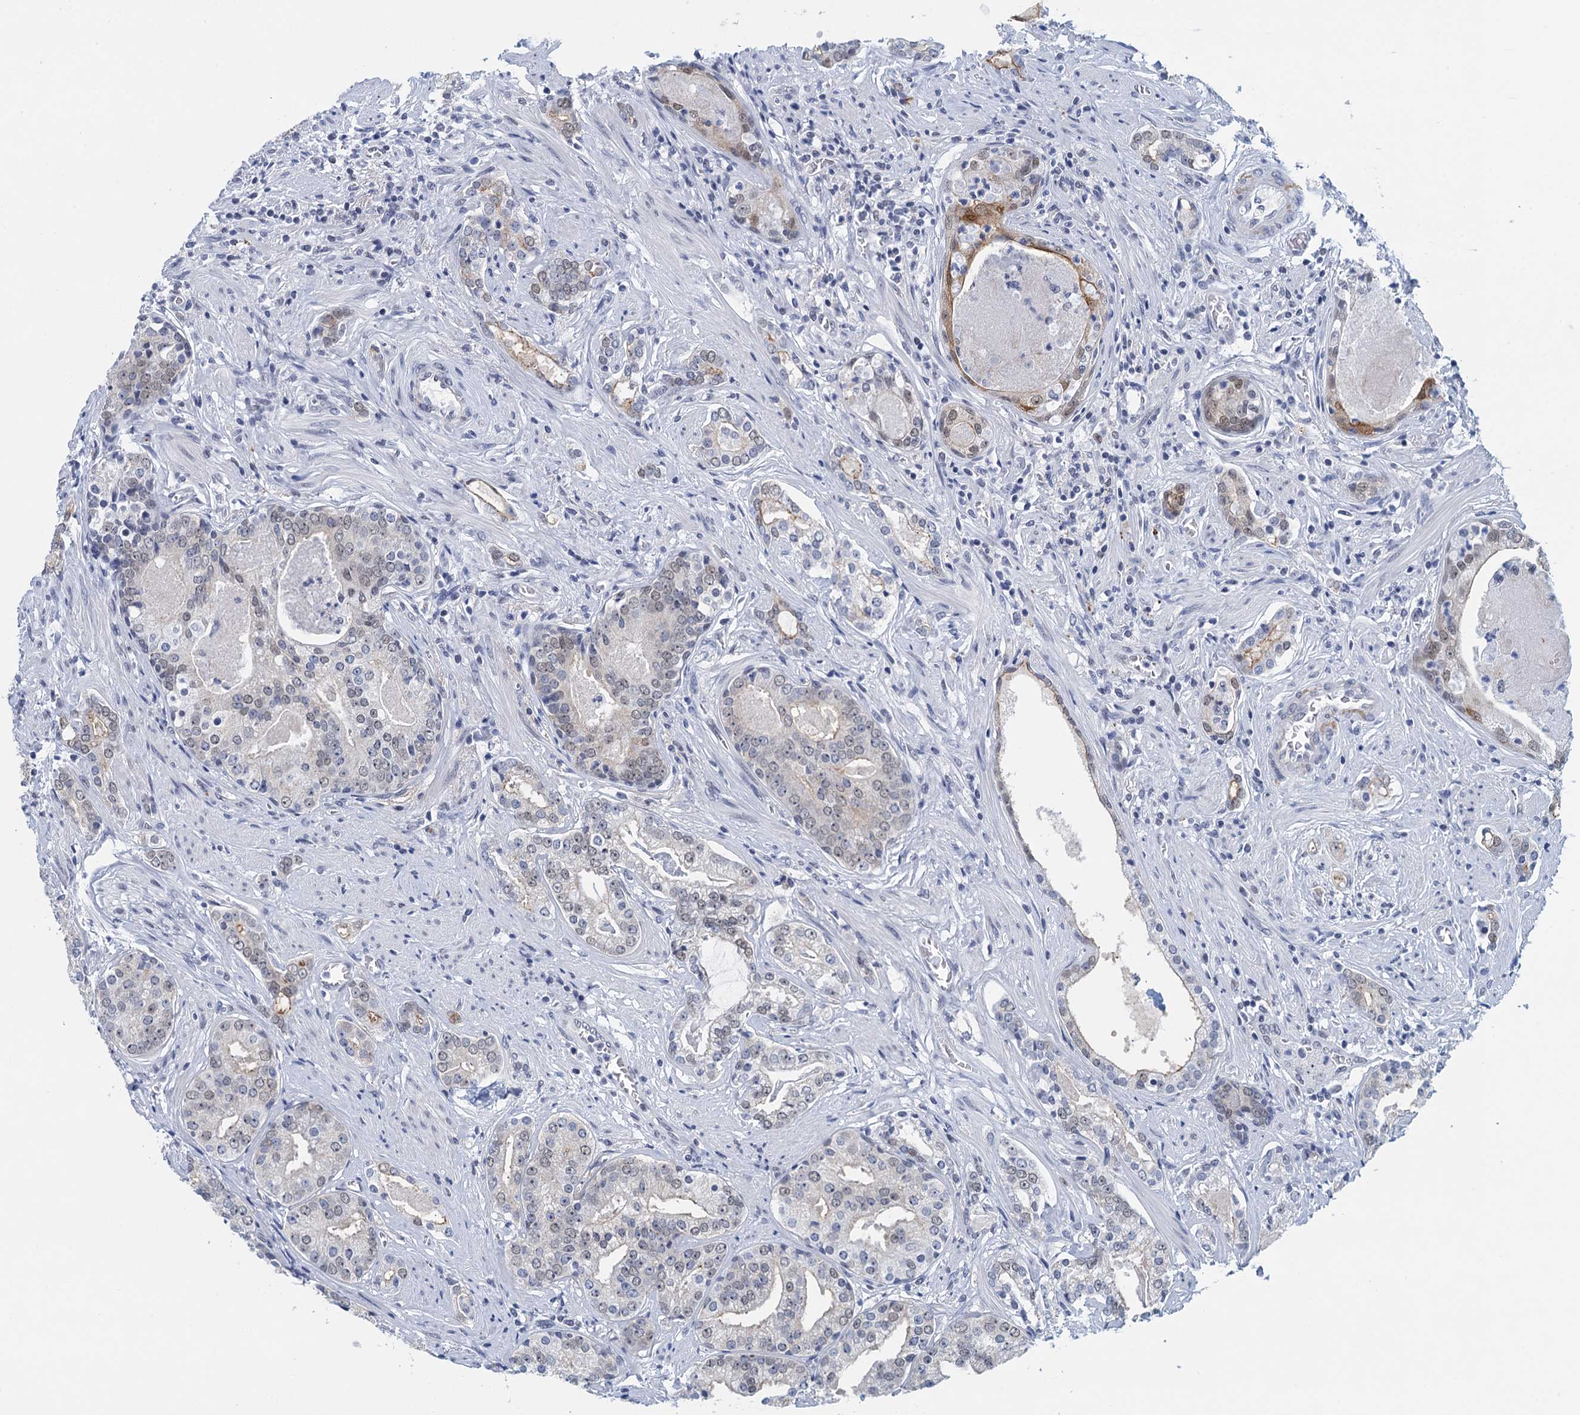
{"staining": {"intensity": "moderate", "quantity": "<25%", "location": "cytoplasmic/membranous,nuclear"}, "tissue": "prostate cancer", "cell_type": "Tumor cells", "image_type": "cancer", "snomed": [{"axis": "morphology", "description": "Adenocarcinoma, High grade"}, {"axis": "topography", "description": "Prostate"}], "caption": "Human adenocarcinoma (high-grade) (prostate) stained with a brown dye reveals moderate cytoplasmic/membranous and nuclear positive expression in about <25% of tumor cells.", "gene": "EPS8L1", "patient": {"sex": "male", "age": 58}}